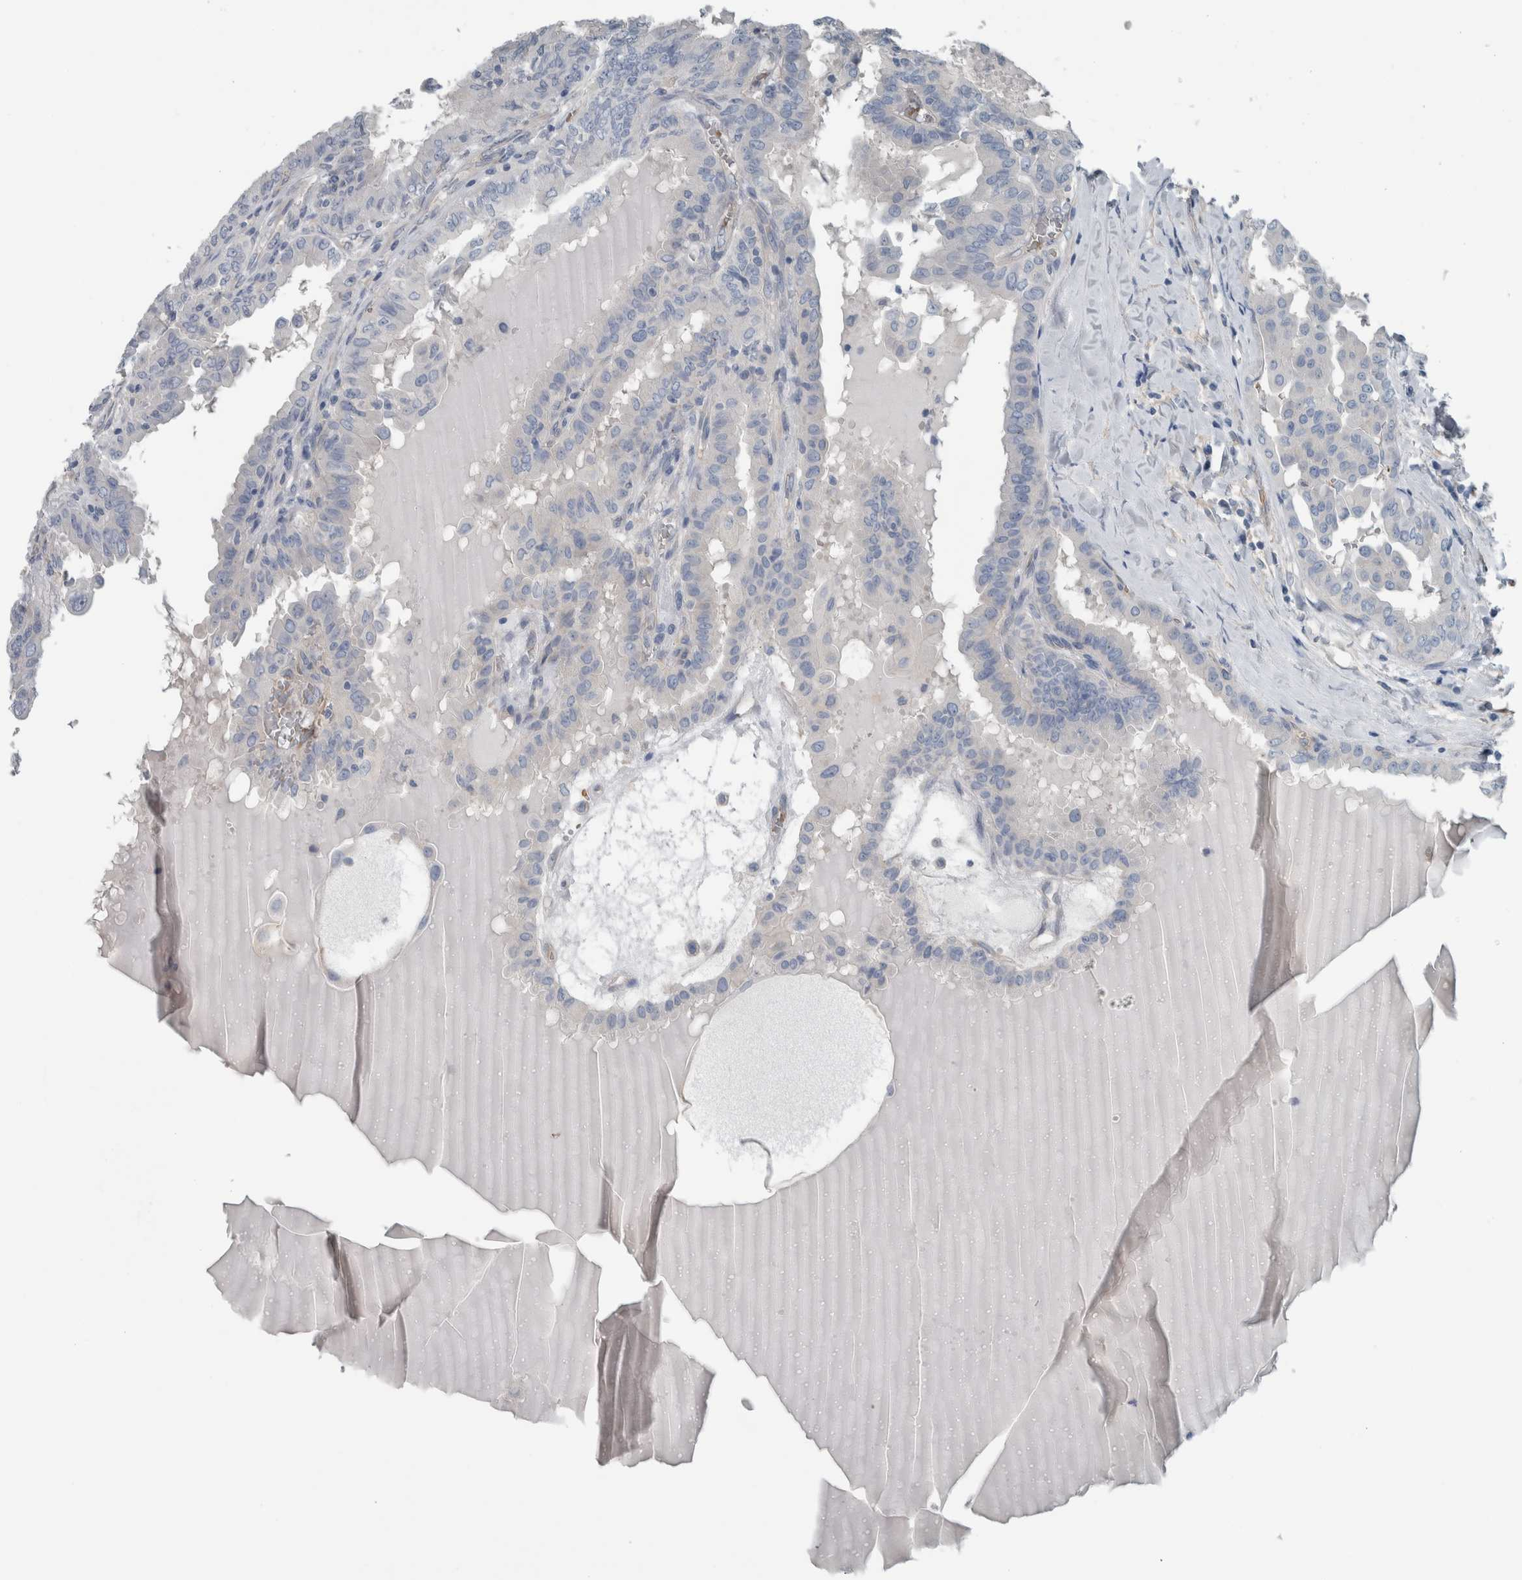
{"staining": {"intensity": "negative", "quantity": "none", "location": "none"}, "tissue": "thyroid cancer", "cell_type": "Tumor cells", "image_type": "cancer", "snomed": [{"axis": "morphology", "description": "Papillary adenocarcinoma, NOS"}, {"axis": "topography", "description": "Thyroid gland"}], "caption": "The immunohistochemistry micrograph has no significant positivity in tumor cells of thyroid cancer (papillary adenocarcinoma) tissue.", "gene": "SH3GL2", "patient": {"sex": "male", "age": 33}}